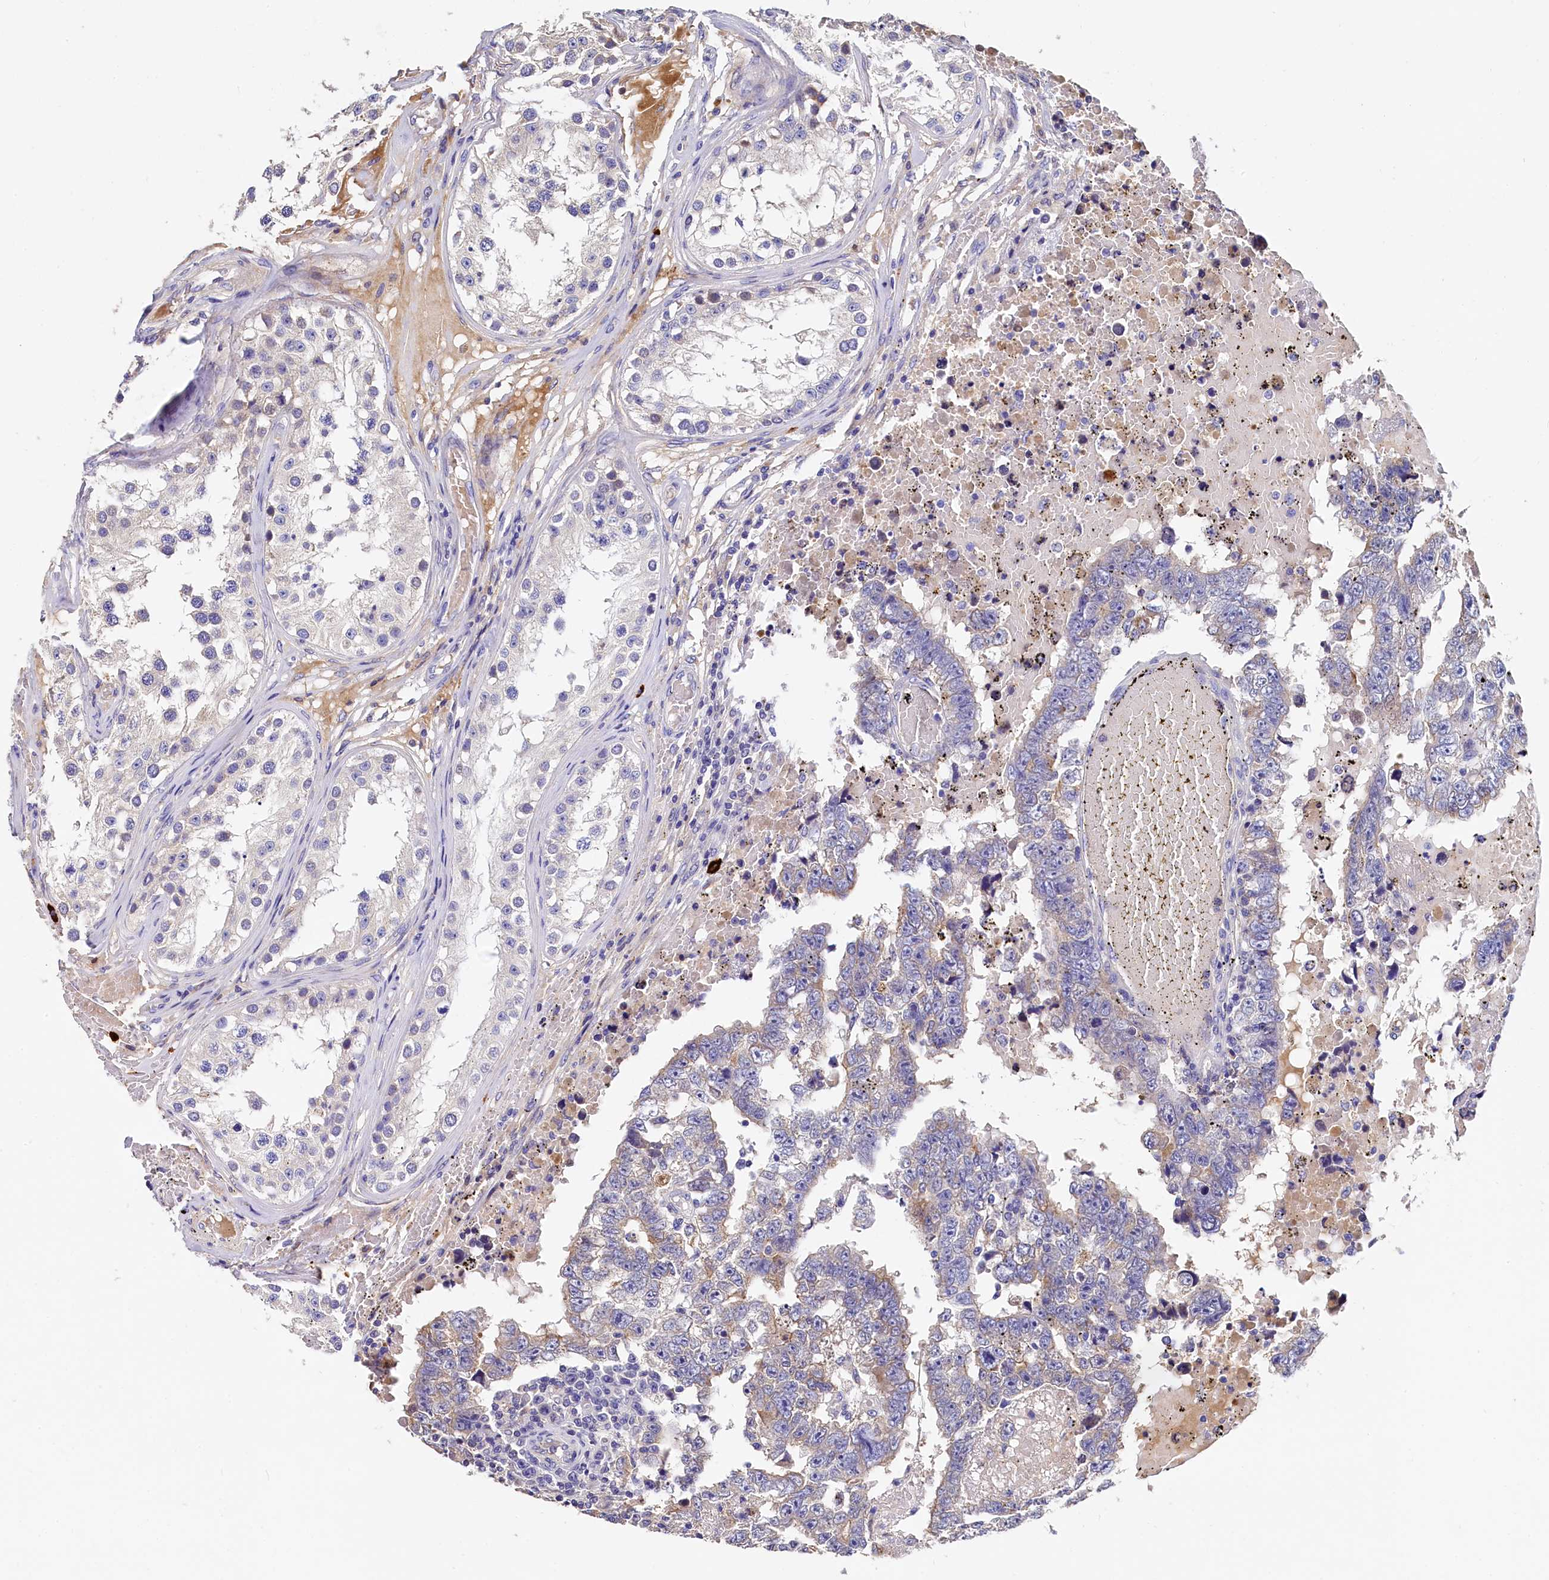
{"staining": {"intensity": "weak", "quantity": "<25%", "location": "cytoplasmic/membranous"}, "tissue": "testis cancer", "cell_type": "Tumor cells", "image_type": "cancer", "snomed": [{"axis": "morphology", "description": "Carcinoma, Embryonal, NOS"}, {"axis": "topography", "description": "Testis"}], "caption": "Tumor cells show no significant protein staining in testis embryonal carcinoma.", "gene": "EPS8L2", "patient": {"sex": "male", "age": 25}}